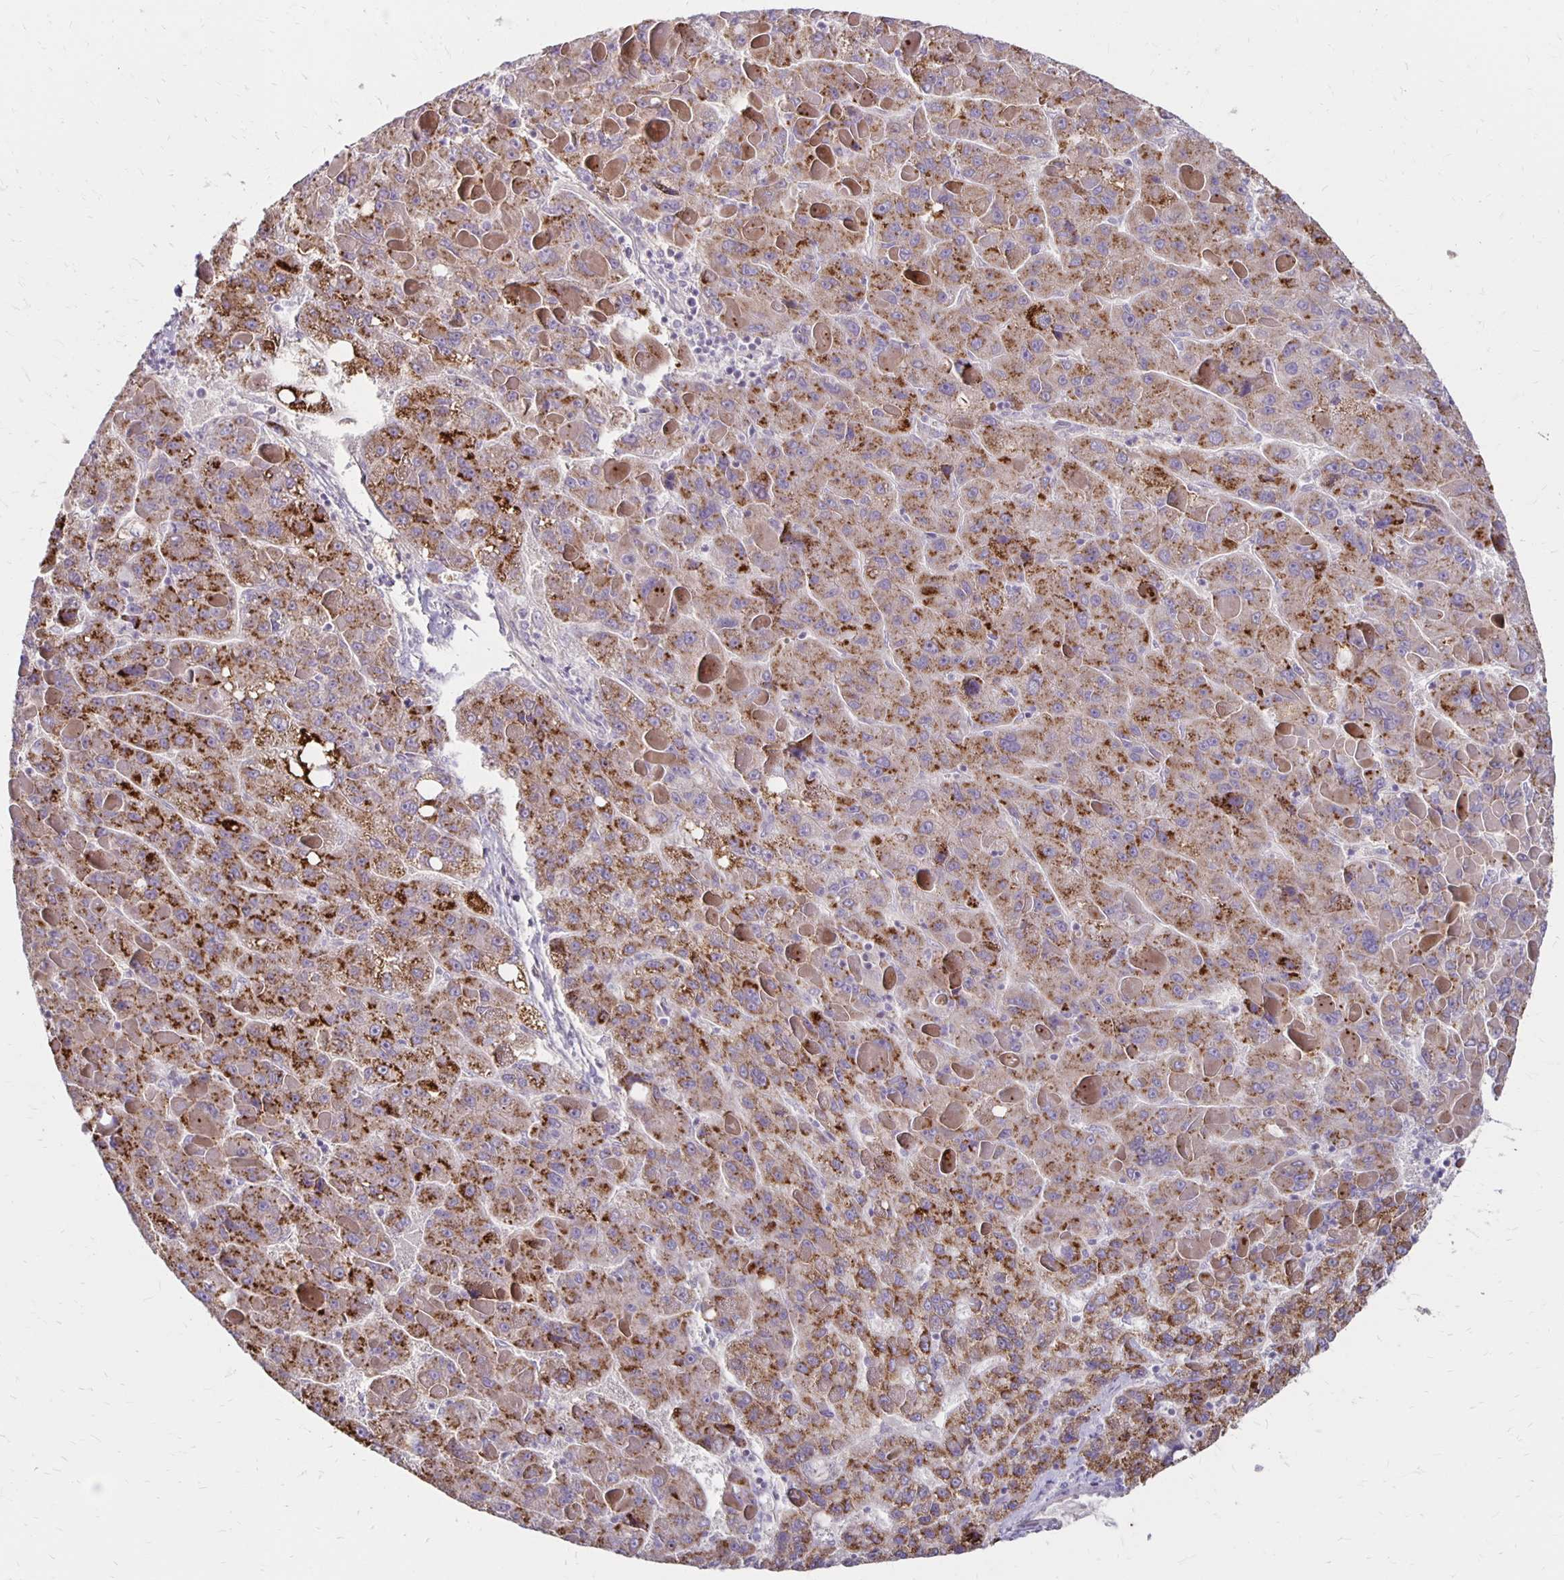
{"staining": {"intensity": "strong", "quantity": ">75%", "location": "cytoplasmic/membranous"}, "tissue": "liver cancer", "cell_type": "Tumor cells", "image_type": "cancer", "snomed": [{"axis": "morphology", "description": "Carcinoma, Hepatocellular, NOS"}, {"axis": "topography", "description": "Liver"}], "caption": "Immunohistochemical staining of human hepatocellular carcinoma (liver) exhibits high levels of strong cytoplasmic/membranous protein staining in approximately >75% of tumor cells.", "gene": "KATNBL1", "patient": {"sex": "female", "age": 82}}